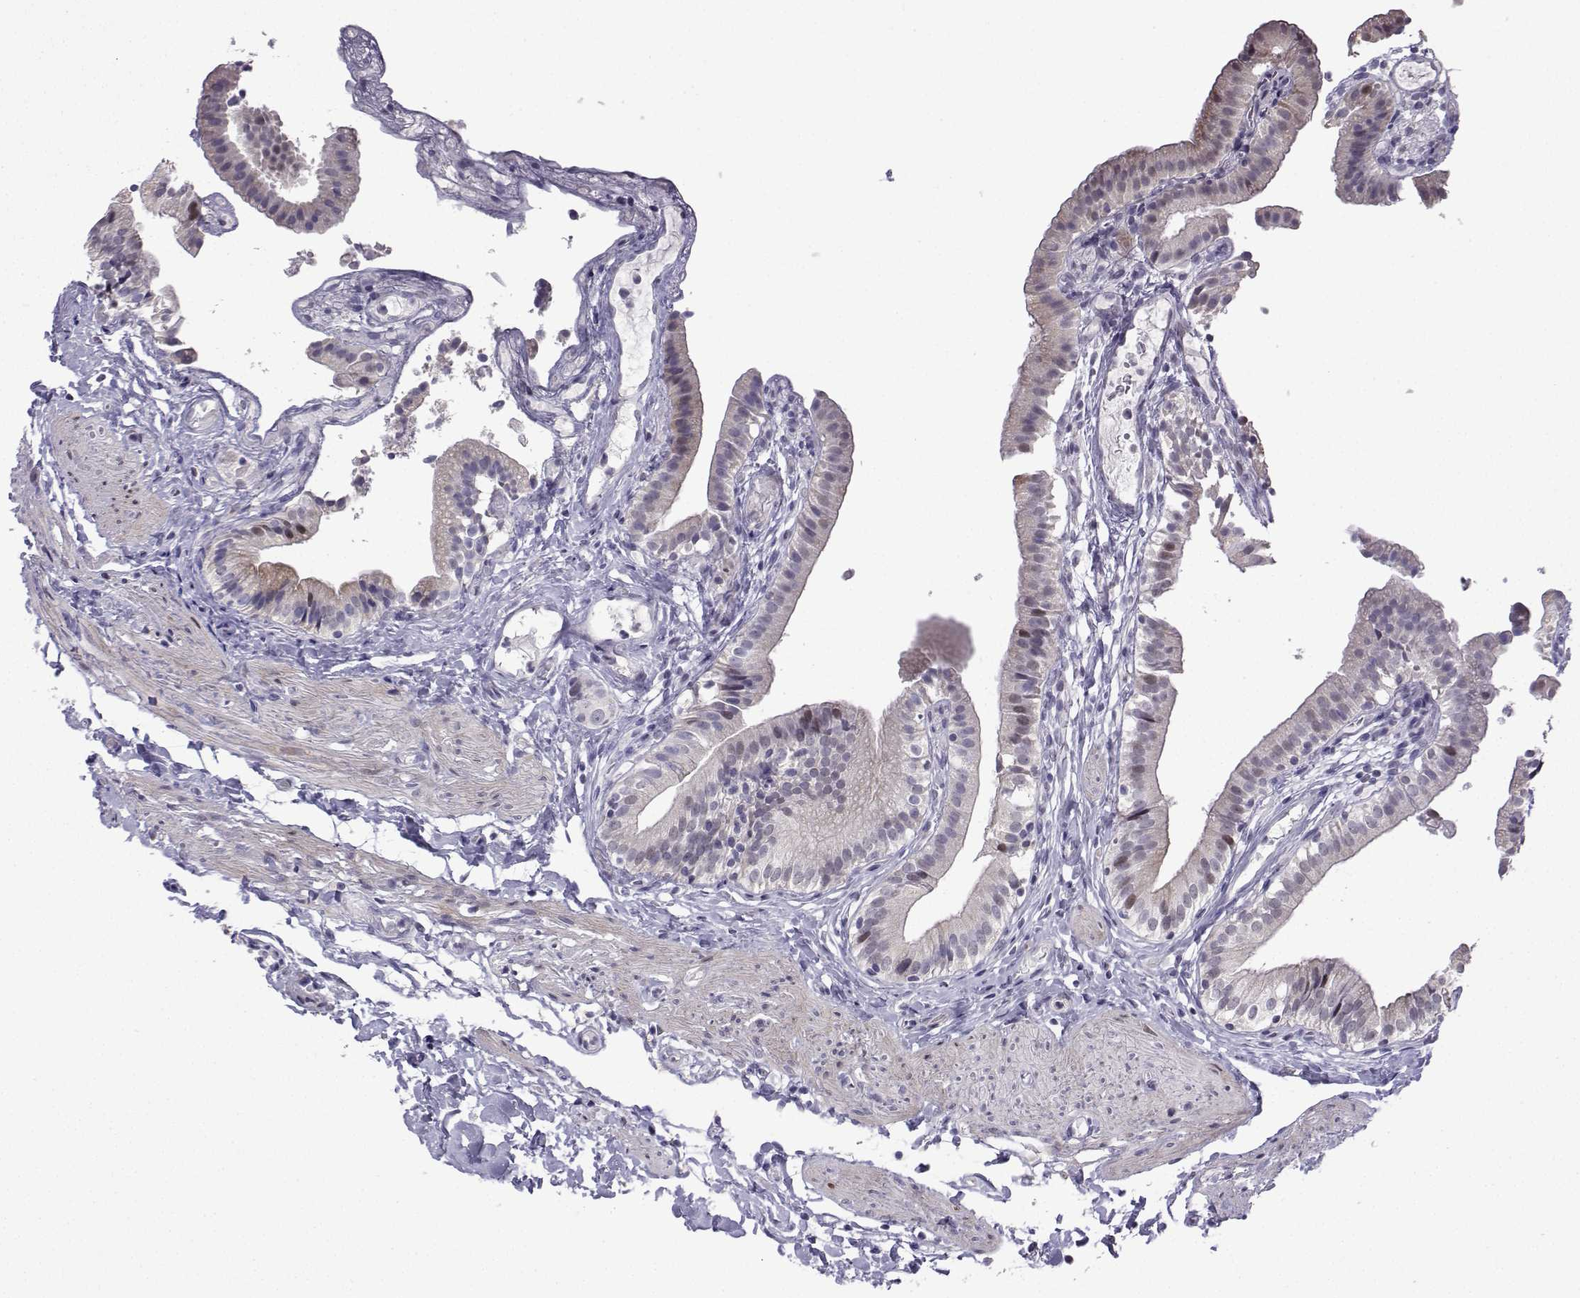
{"staining": {"intensity": "weak", "quantity": "<25%", "location": "cytoplasmic/membranous"}, "tissue": "gallbladder", "cell_type": "Glandular cells", "image_type": "normal", "snomed": [{"axis": "morphology", "description": "Normal tissue, NOS"}, {"axis": "topography", "description": "Gallbladder"}], "caption": "Gallbladder stained for a protein using immunohistochemistry reveals no positivity glandular cells.", "gene": "CFAP70", "patient": {"sex": "female", "age": 47}}